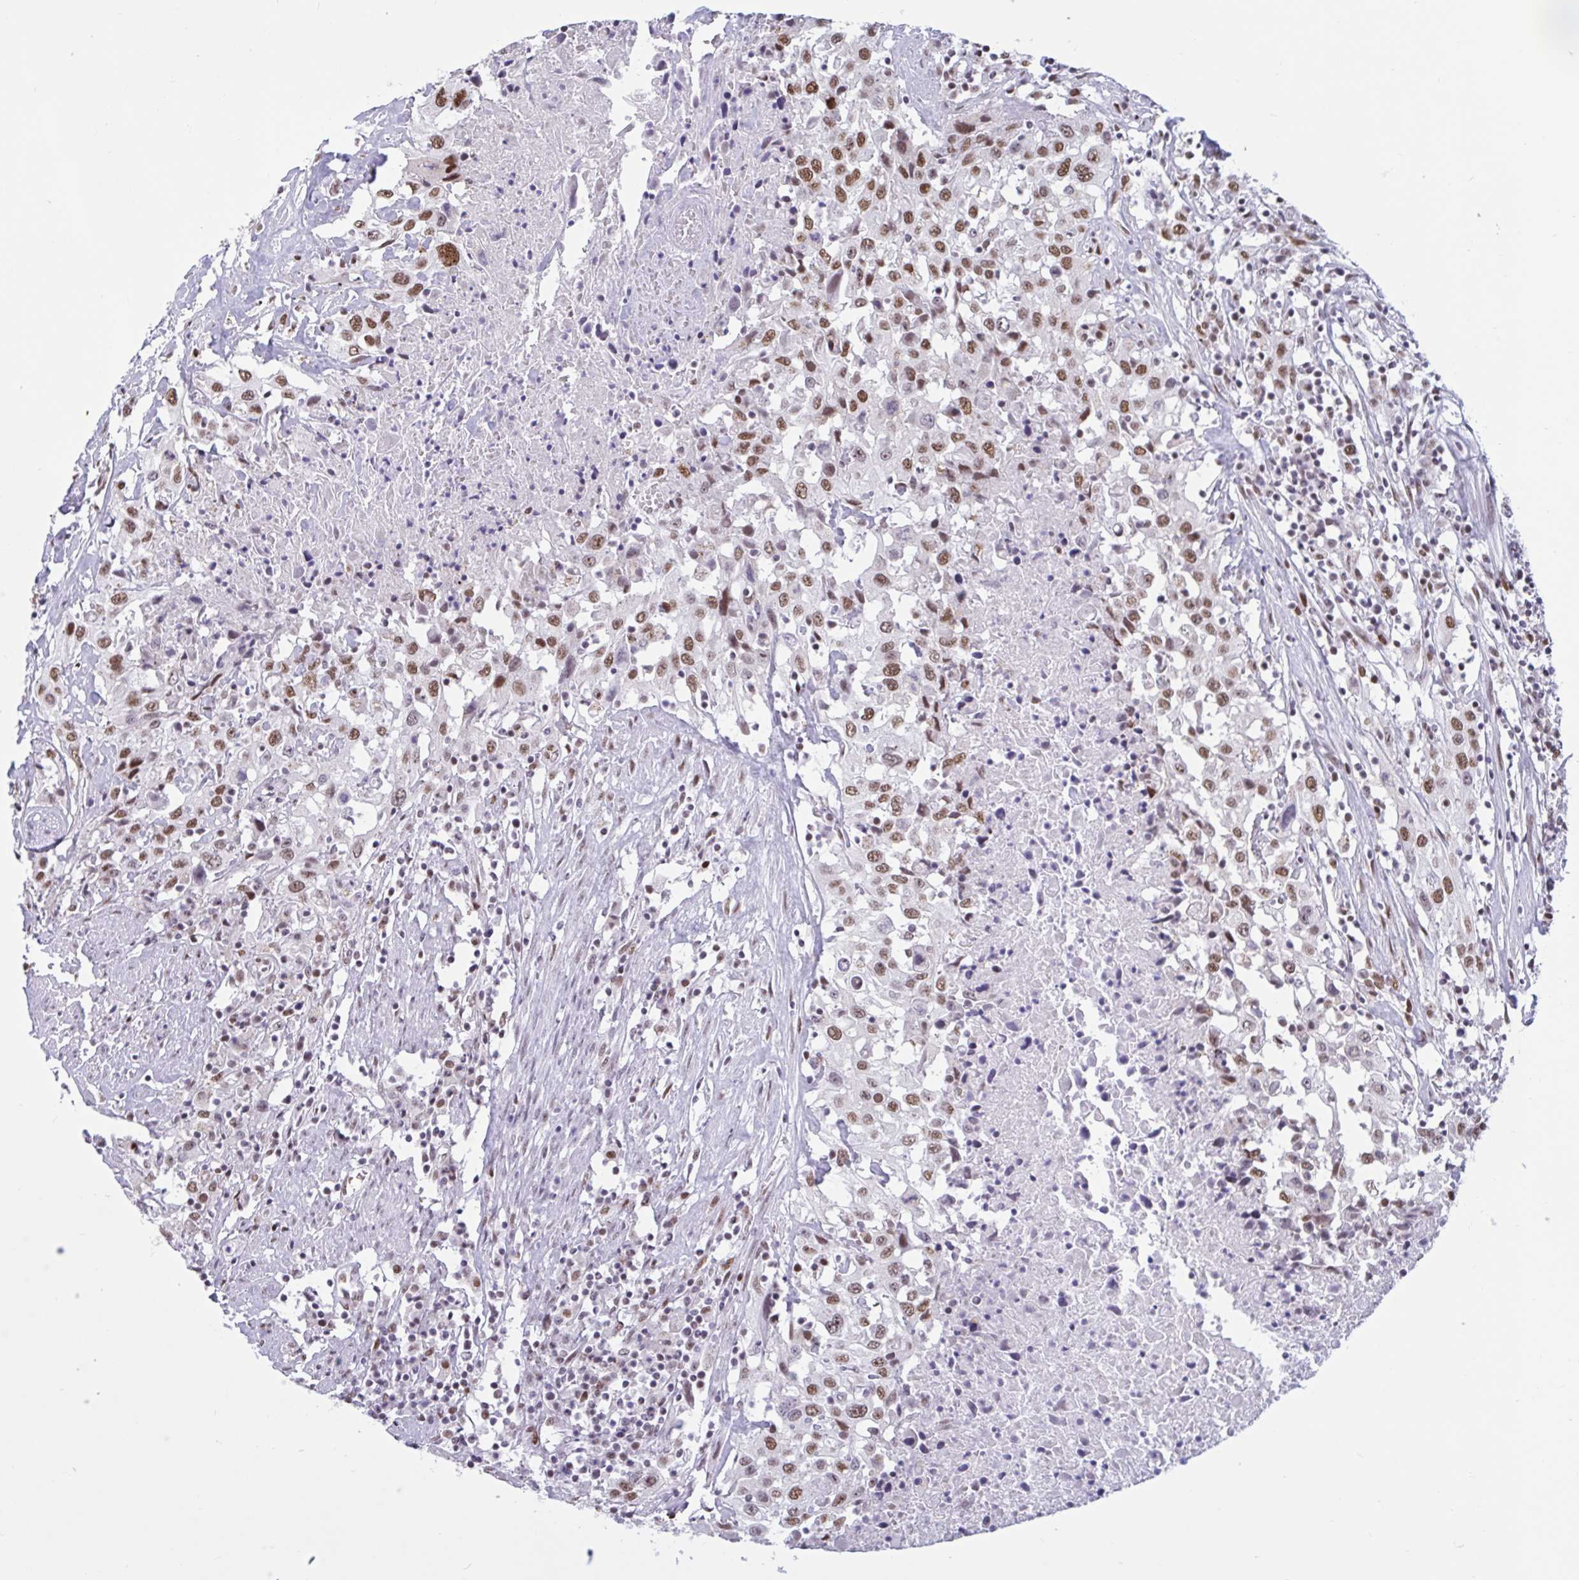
{"staining": {"intensity": "moderate", "quantity": ">75%", "location": "nuclear"}, "tissue": "urothelial cancer", "cell_type": "Tumor cells", "image_type": "cancer", "snomed": [{"axis": "morphology", "description": "Urothelial carcinoma, High grade"}, {"axis": "topography", "description": "Urinary bladder"}], "caption": "Urothelial carcinoma (high-grade) stained for a protein (brown) demonstrates moderate nuclear positive positivity in approximately >75% of tumor cells.", "gene": "CBFA2T2", "patient": {"sex": "male", "age": 61}}